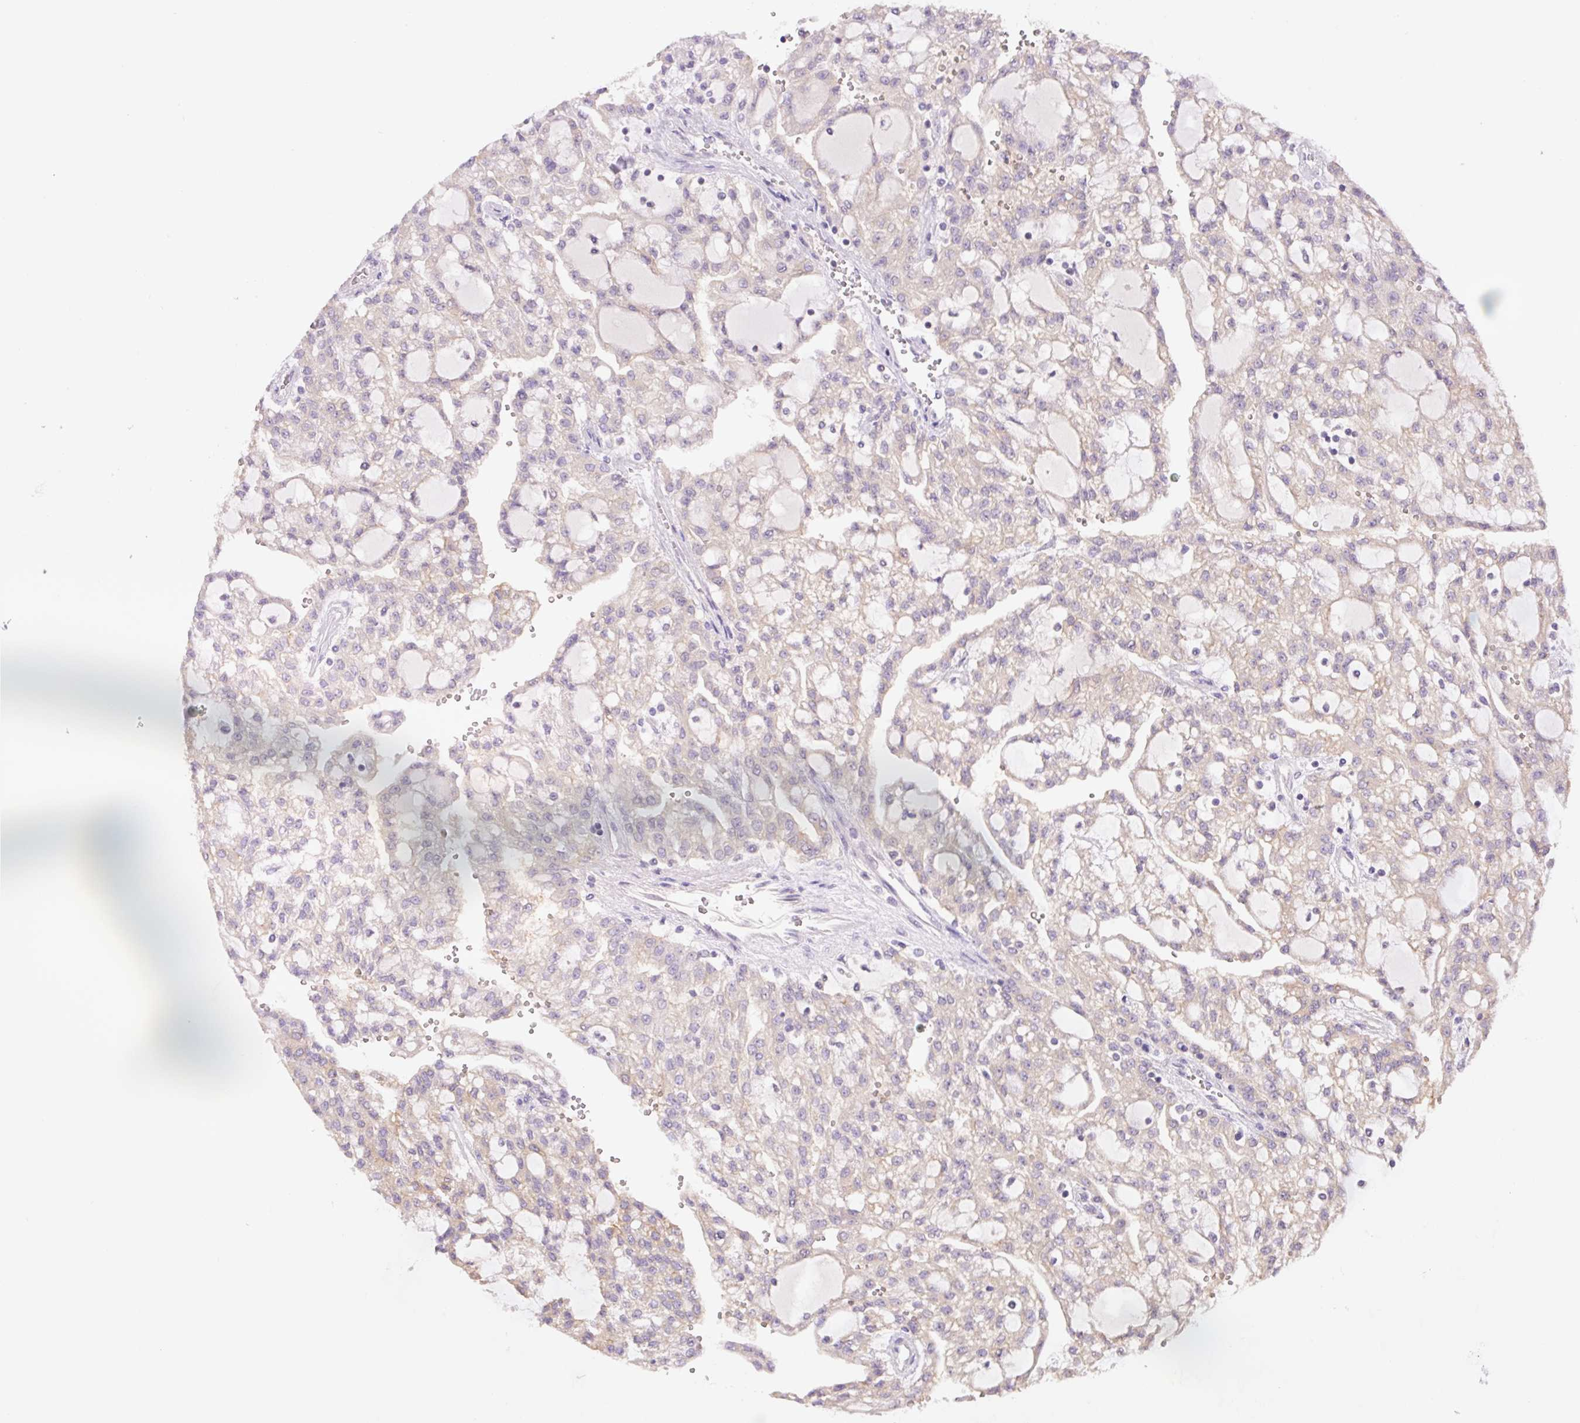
{"staining": {"intensity": "weak", "quantity": "<25%", "location": "cytoplasmic/membranous"}, "tissue": "renal cancer", "cell_type": "Tumor cells", "image_type": "cancer", "snomed": [{"axis": "morphology", "description": "Adenocarcinoma, NOS"}, {"axis": "topography", "description": "Kidney"}], "caption": "A micrograph of adenocarcinoma (renal) stained for a protein exhibits no brown staining in tumor cells.", "gene": "COX8A", "patient": {"sex": "male", "age": 63}}